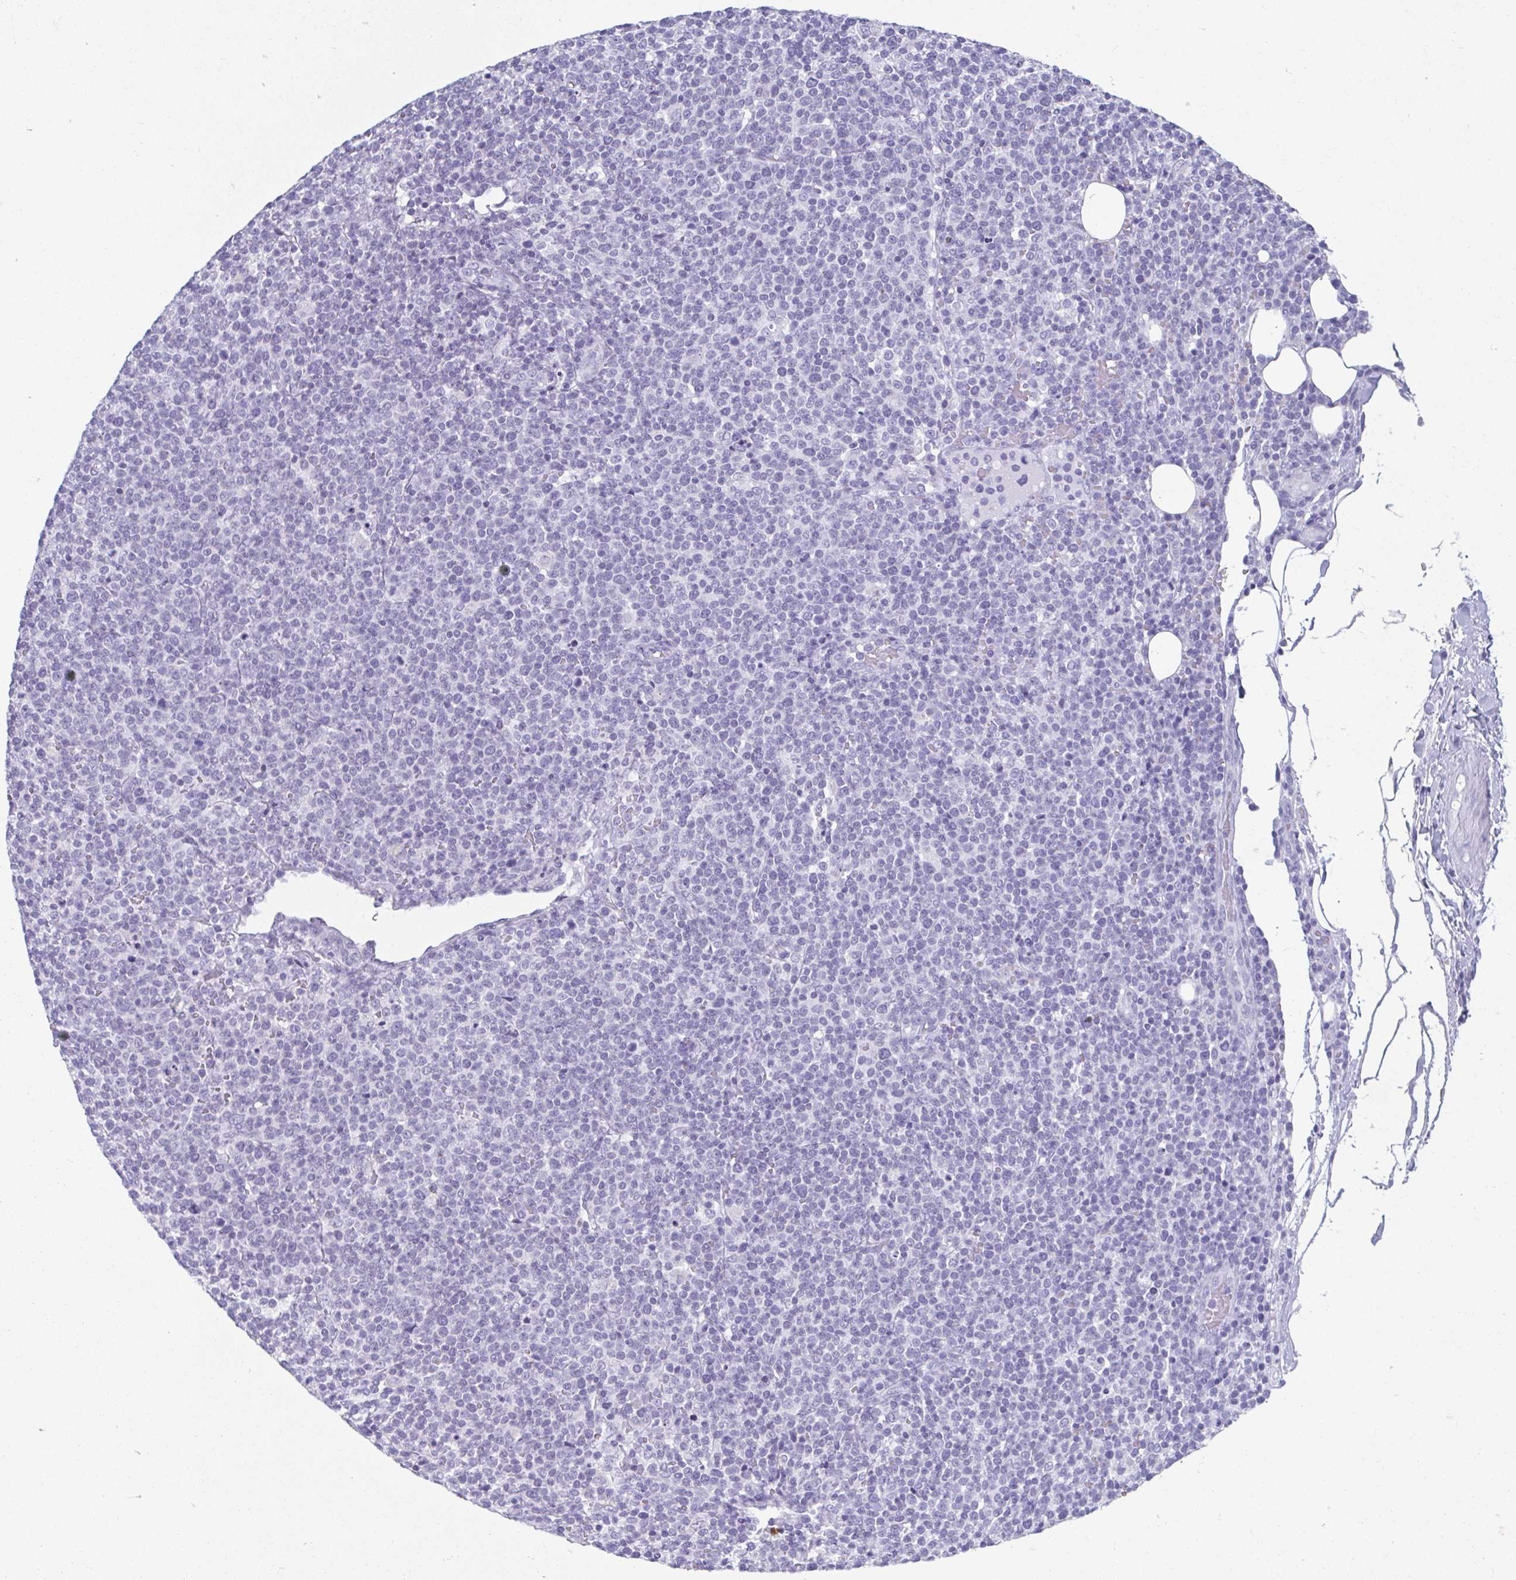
{"staining": {"intensity": "negative", "quantity": "none", "location": "none"}, "tissue": "lymphoma", "cell_type": "Tumor cells", "image_type": "cancer", "snomed": [{"axis": "morphology", "description": "Malignant lymphoma, non-Hodgkin's type, High grade"}, {"axis": "topography", "description": "Lymph node"}], "caption": "Lymphoma stained for a protein using immunohistochemistry (IHC) reveals no positivity tumor cells.", "gene": "GHRL", "patient": {"sex": "male", "age": 61}}